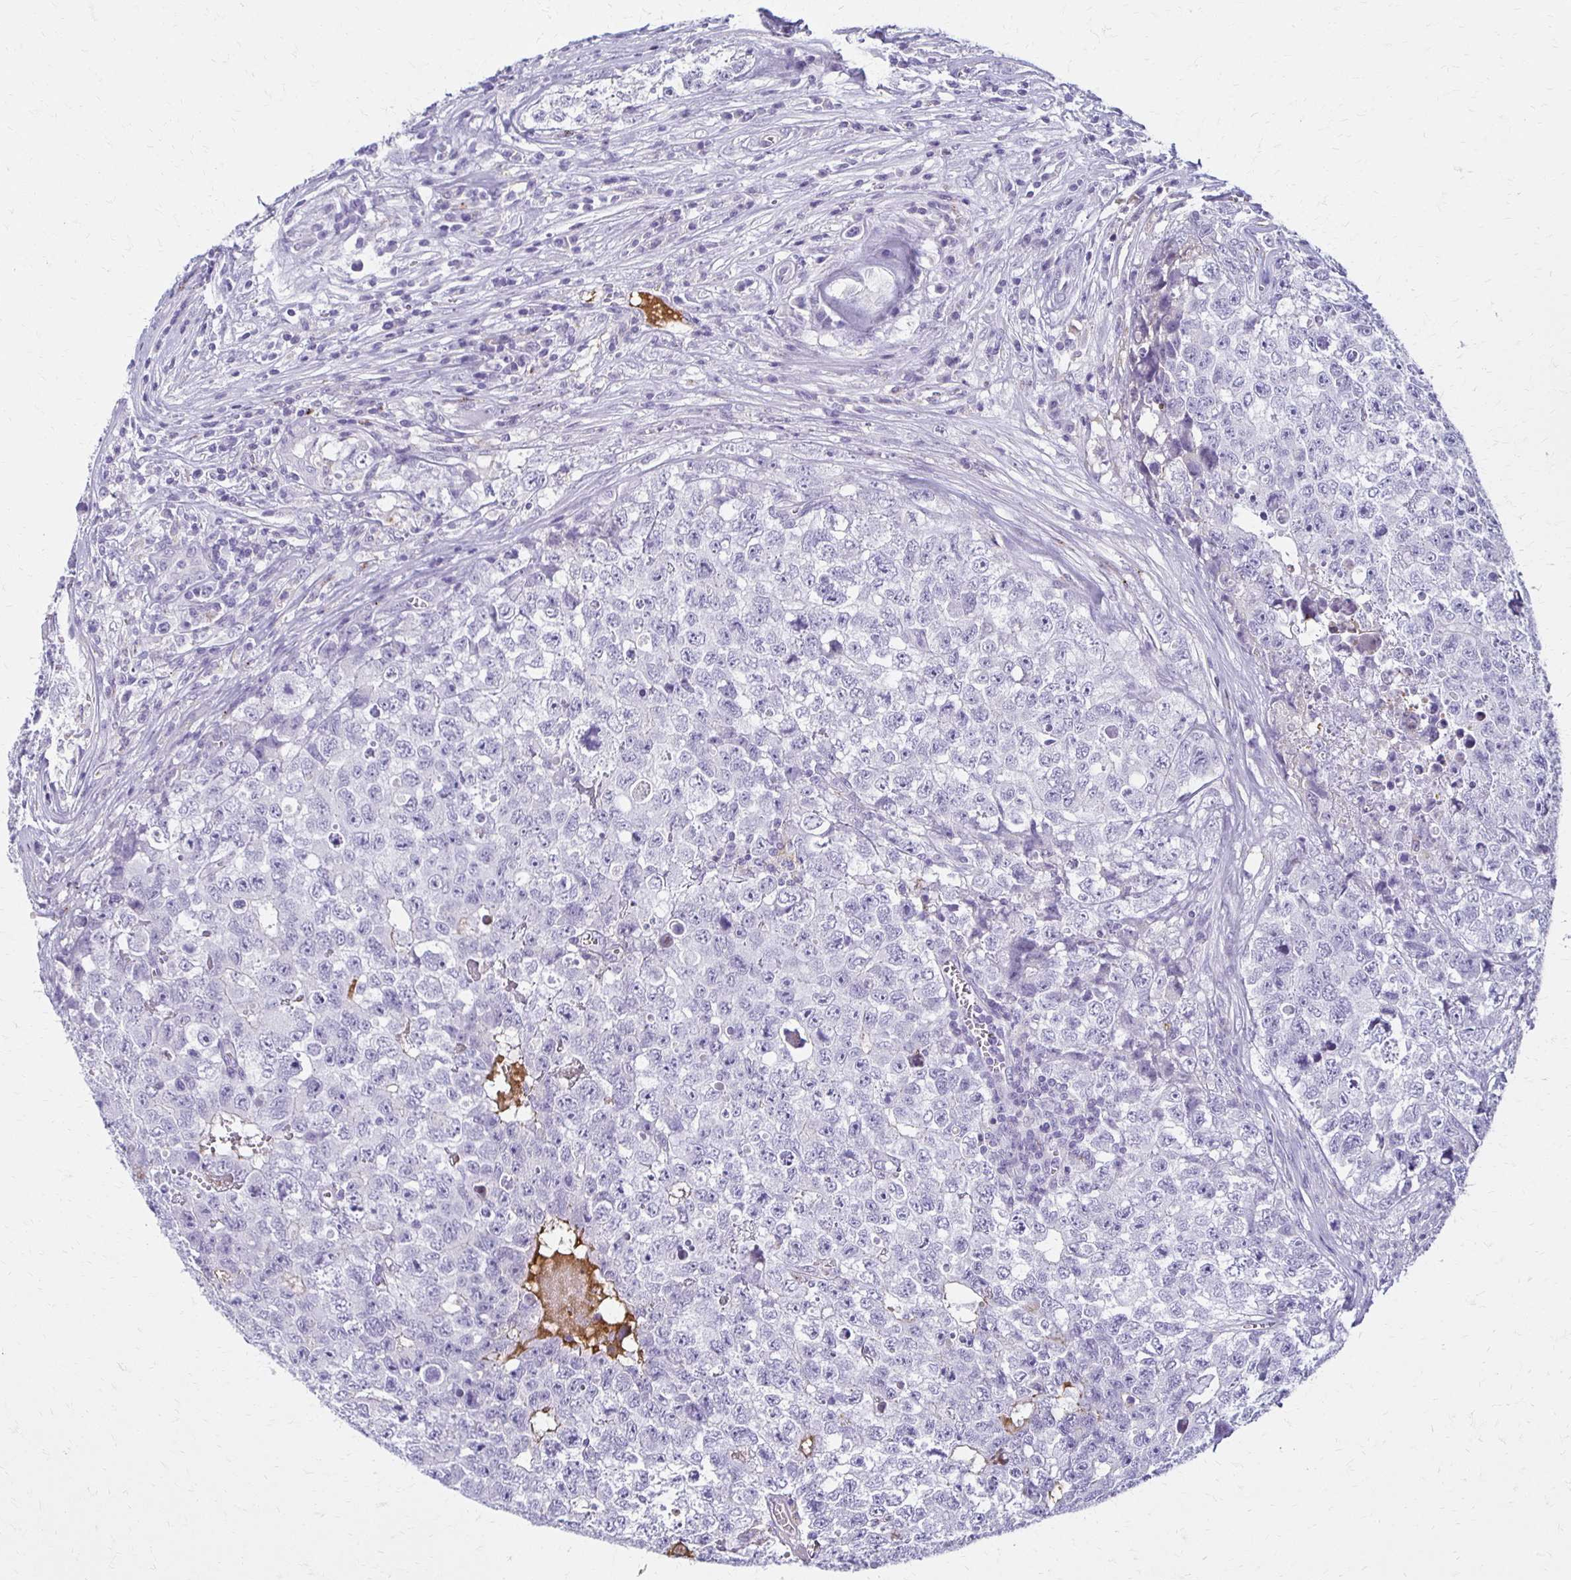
{"staining": {"intensity": "negative", "quantity": "none", "location": "none"}, "tissue": "testis cancer", "cell_type": "Tumor cells", "image_type": "cancer", "snomed": [{"axis": "morphology", "description": "Carcinoma, Embryonal, NOS"}, {"axis": "topography", "description": "Testis"}], "caption": "The IHC micrograph has no significant staining in tumor cells of testis cancer tissue.", "gene": "BBS12", "patient": {"sex": "male", "age": 18}}